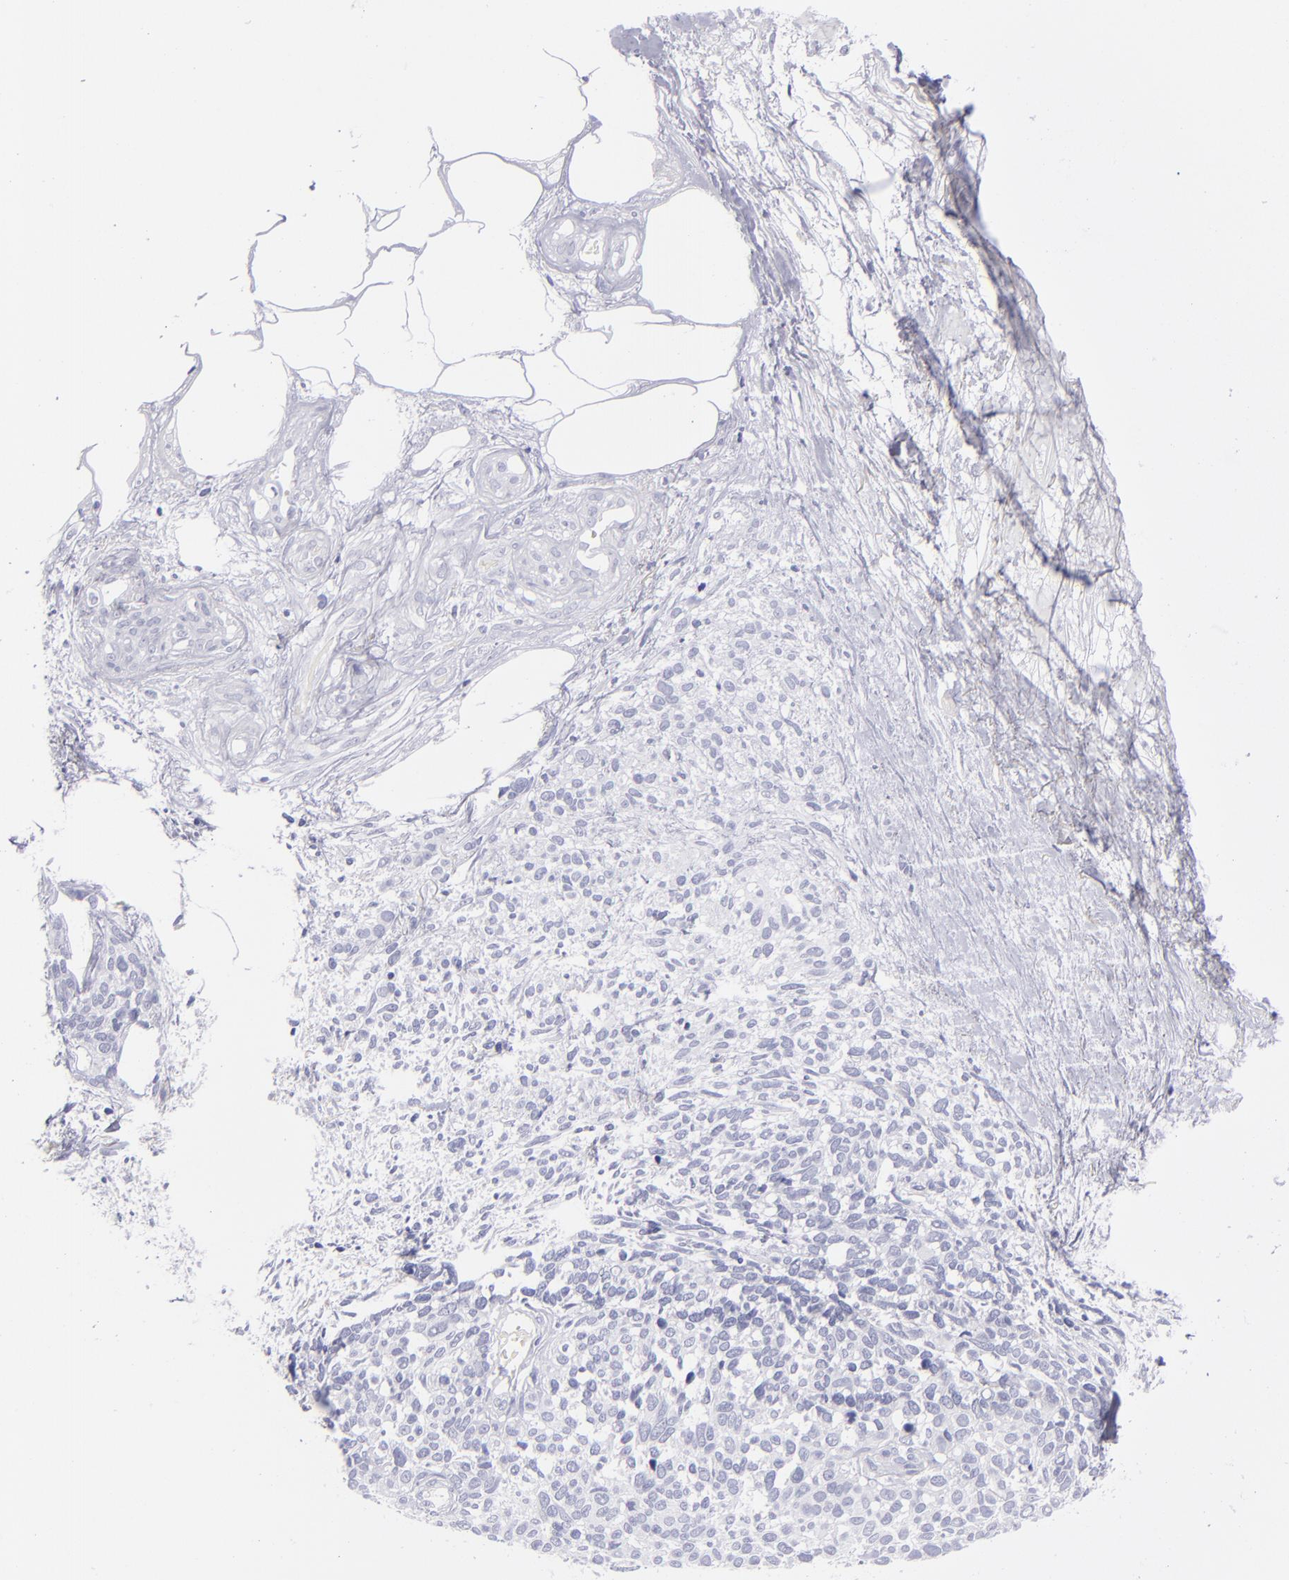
{"staining": {"intensity": "negative", "quantity": "none", "location": "none"}, "tissue": "melanoma", "cell_type": "Tumor cells", "image_type": "cancer", "snomed": [{"axis": "morphology", "description": "Malignant melanoma, NOS"}, {"axis": "topography", "description": "Skin"}], "caption": "High magnification brightfield microscopy of malignant melanoma stained with DAB (3,3'-diaminobenzidine) (brown) and counterstained with hematoxylin (blue): tumor cells show no significant expression.", "gene": "CD22", "patient": {"sex": "female", "age": 85}}